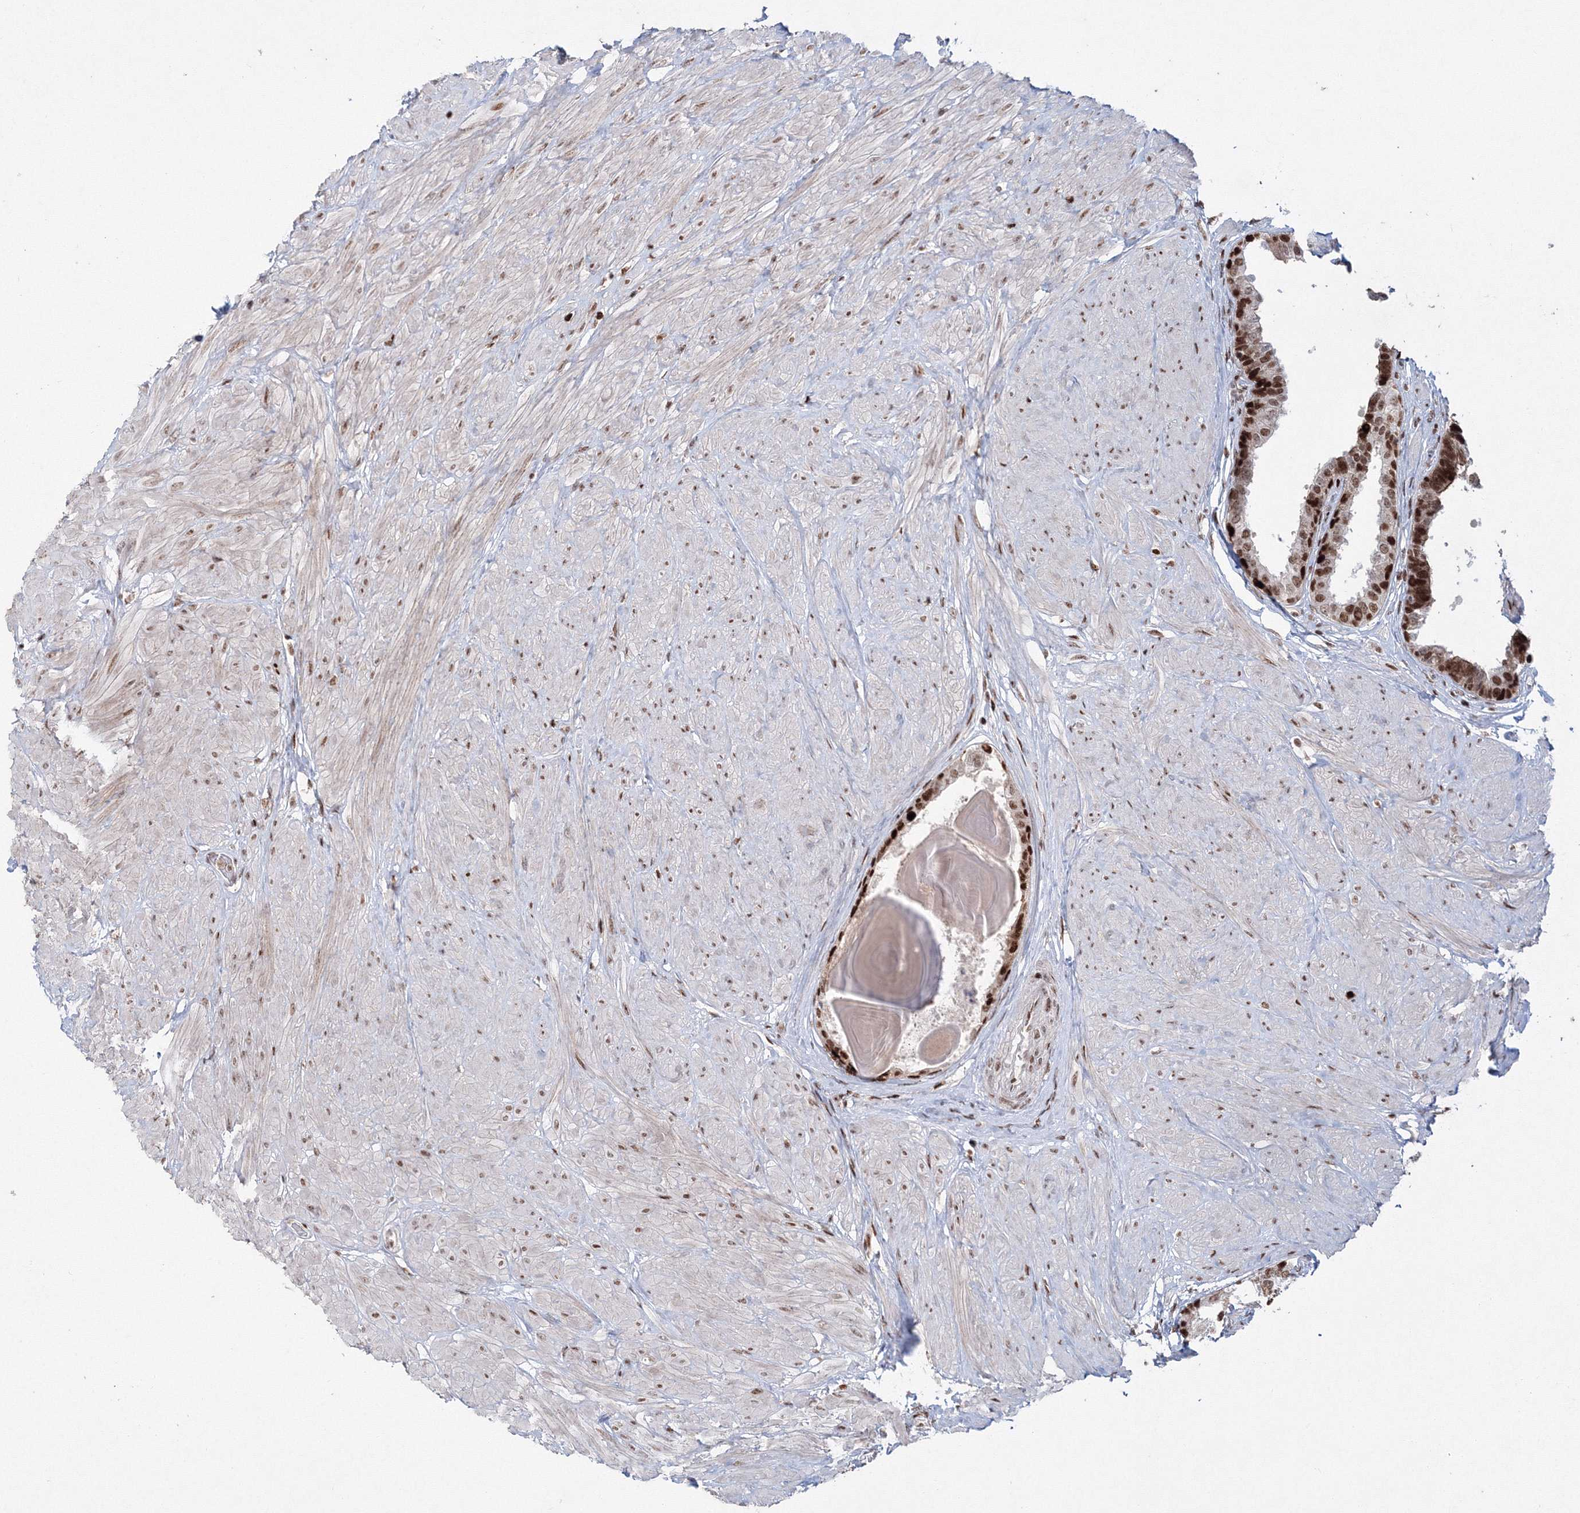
{"staining": {"intensity": "strong", "quantity": "25%-75%", "location": "nuclear"}, "tissue": "prostate", "cell_type": "Glandular cells", "image_type": "normal", "snomed": [{"axis": "morphology", "description": "Normal tissue, NOS"}, {"axis": "topography", "description": "Prostate"}], "caption": "IHC image of benign human prostate stained for a protein (brown), which exhibits high levels of strong nuclear expression in about 25%-75% of glandular cells.", "gene": "LIG1", "patient": {"sex": "male", "age": 48}}